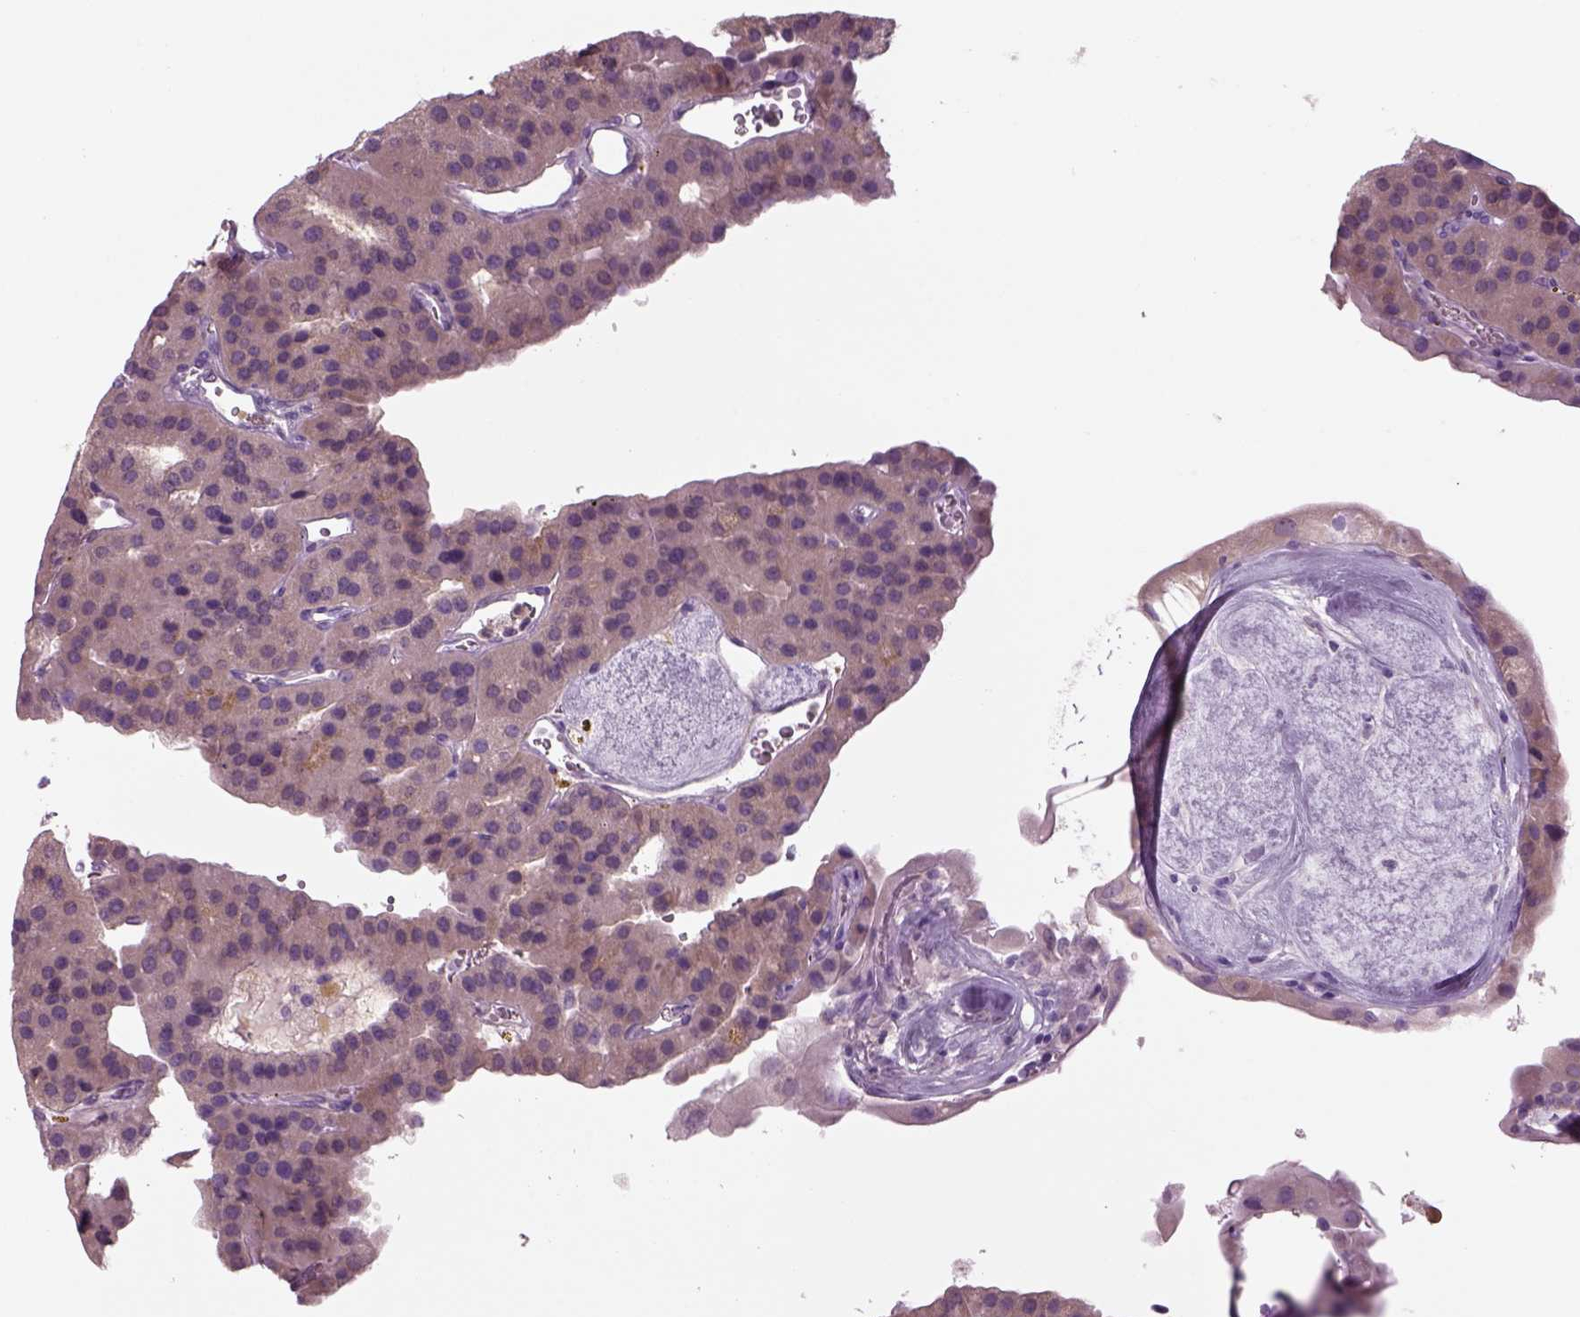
{"staining": {"intensity": "weak", "quantity": "25%-75%", "location": "cytoplasmic/membranous"}, "tissue": "parathyroid gland", "cell_type": "Glandular cells", "image_type": "normal", "snomed": [{"axis": "morphology", "description": "Normal tissue, NOS"}, {"axis": "morphology", "description": "Adenoma, NOS"}, {"axis": "topography", "description": "Parathyroid gland"}], "caption": "This photomicrograph demonstrates immunohistochemistry staining of unremarkable parathyroid gland, with low weak cytoplasmic/membranous expression in about 25%-75% of glandular cells.", "gene": "MDH1B", "patient": {"sex": "female", "age": 86}}